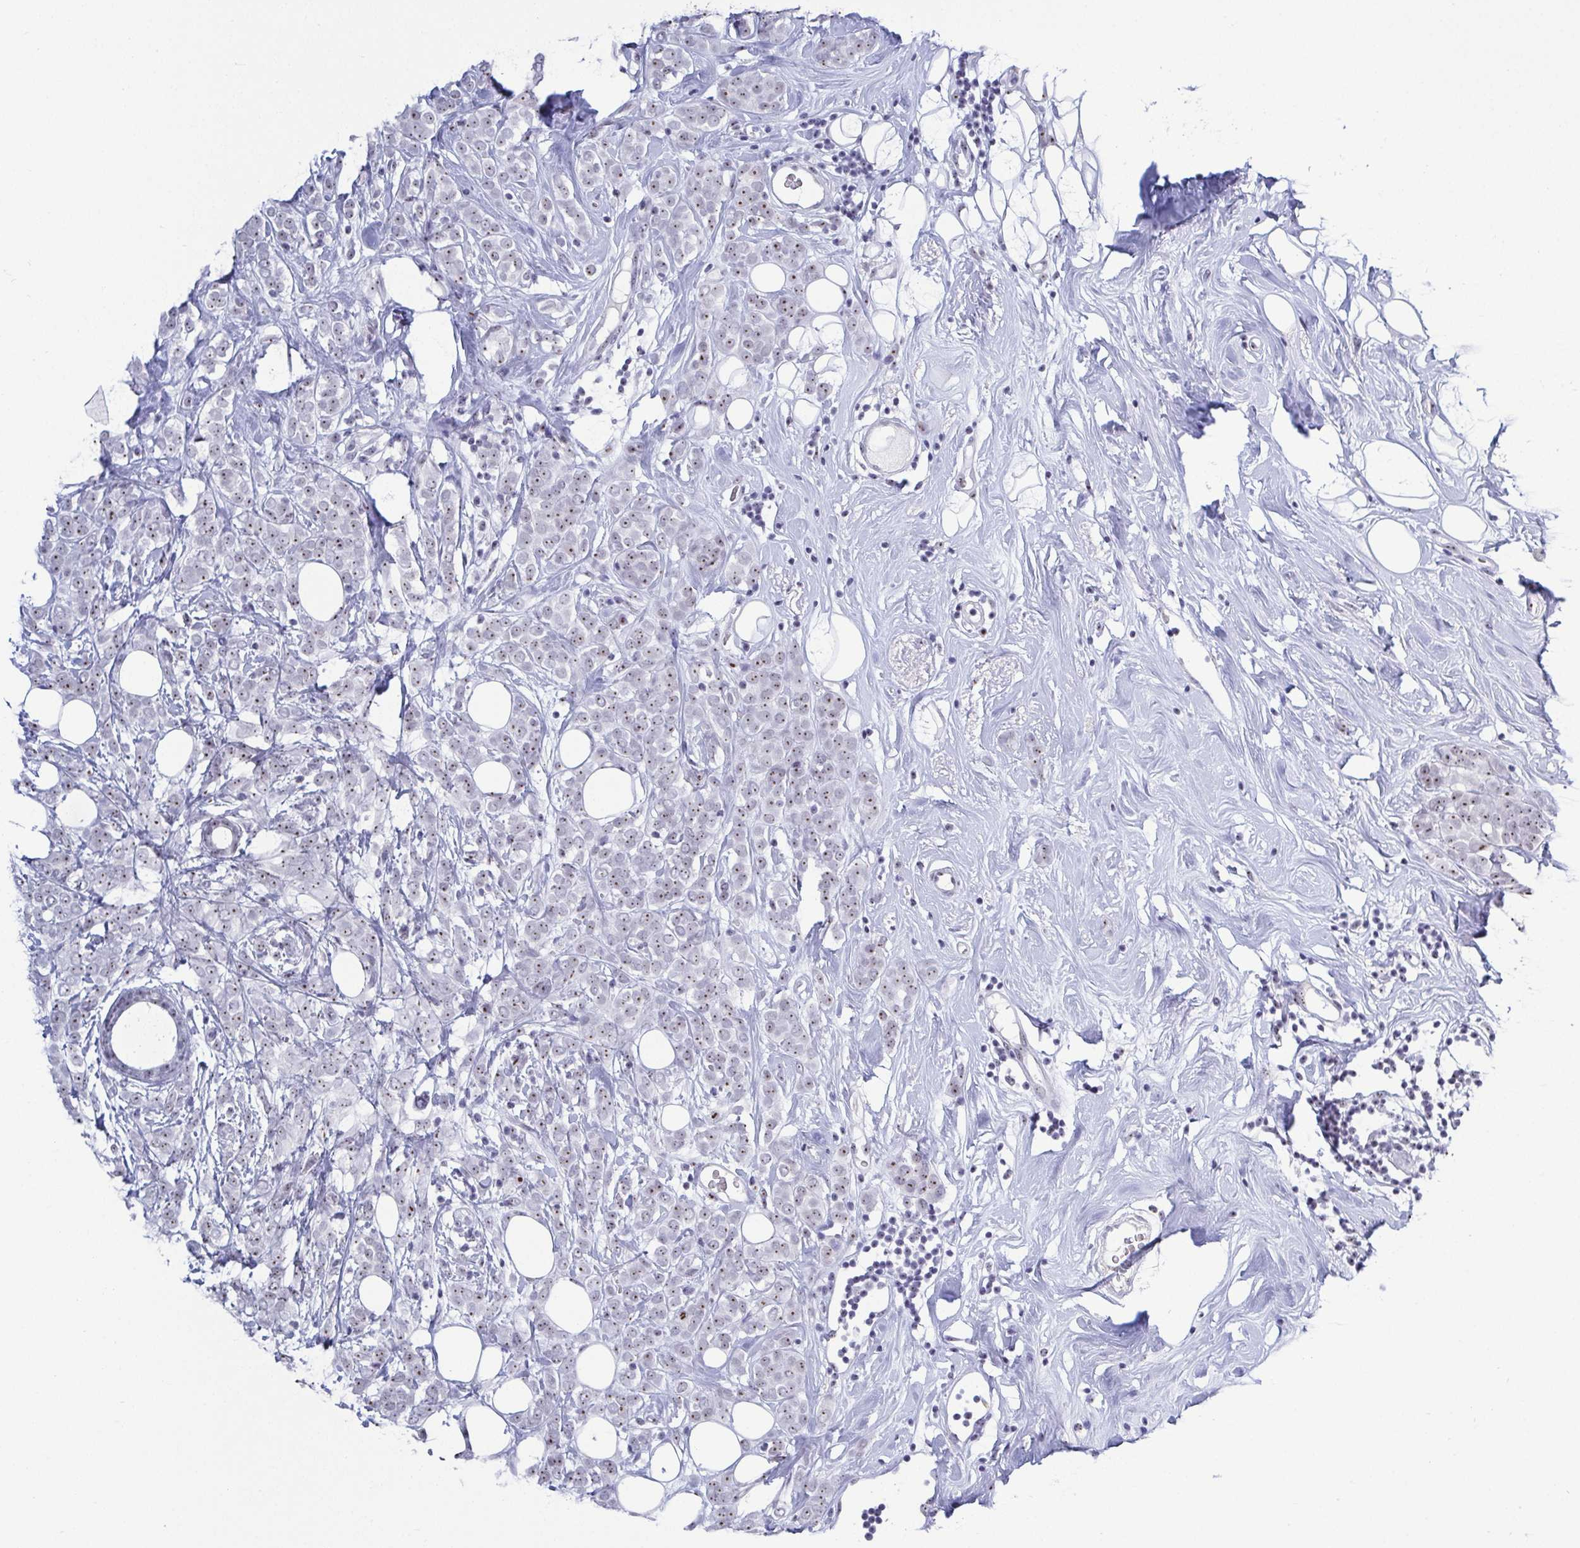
{"staining": {"intensity": "moderate", "quantity": "25%-75%", "location": "nuclear"}, "tissue": "breast cancer", "cell_type": "Tumor cells", "image_type": "cancer", "snomed": [{"axis": "morphology", "description": "Lobular carcinoma"}, {"axis": "topography", "description": "Breast"}], "caption": "DAB (3,3'-diaminobenzidine) immunohistochemical staining of lobular carcinoma (breast) exhibits moderate nuclear protein staining in about 25%-75% of tumor cells.", "gene": "BZW1", "patient": {"sex": "female", "age": 49}}